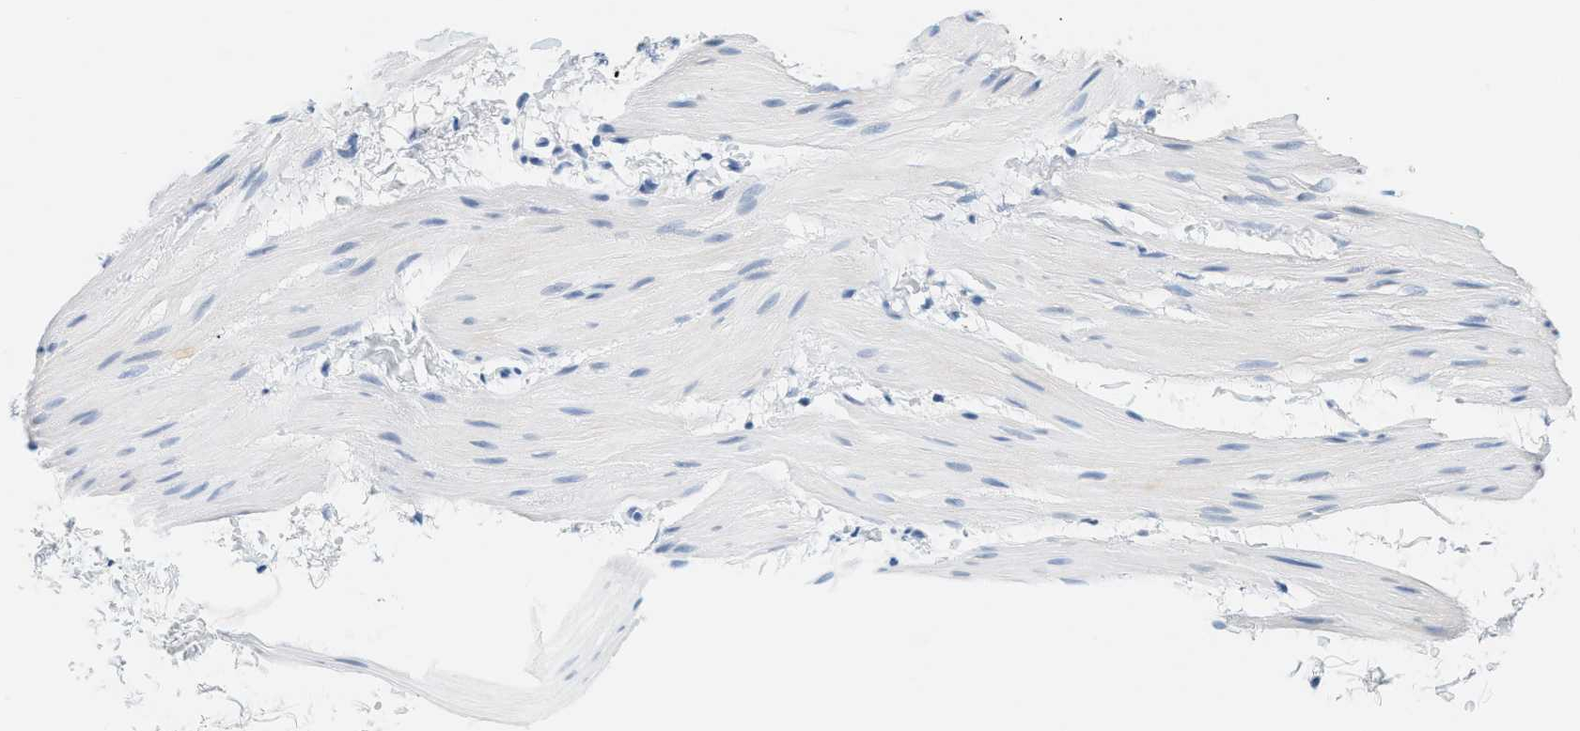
{"staining": {"intensity": "negative", "quantity": "none", "location": "none"}, "tissue": "smooth muscle", "cell_type": "Smooth muscle cells", "image_type": "normal", "snomed": [{"axis": "morphology", "description": "Normal tissue, NOS"}, {"axis": "topography", "description": "Smooth muscle"}], "caption": "DAB immunohistochemical staining of benign human smooth muscle reveals no significant positivity in smooth muscle cells.", "gene": "LCN2", "patient": {"sex": "male", "age": 16}}